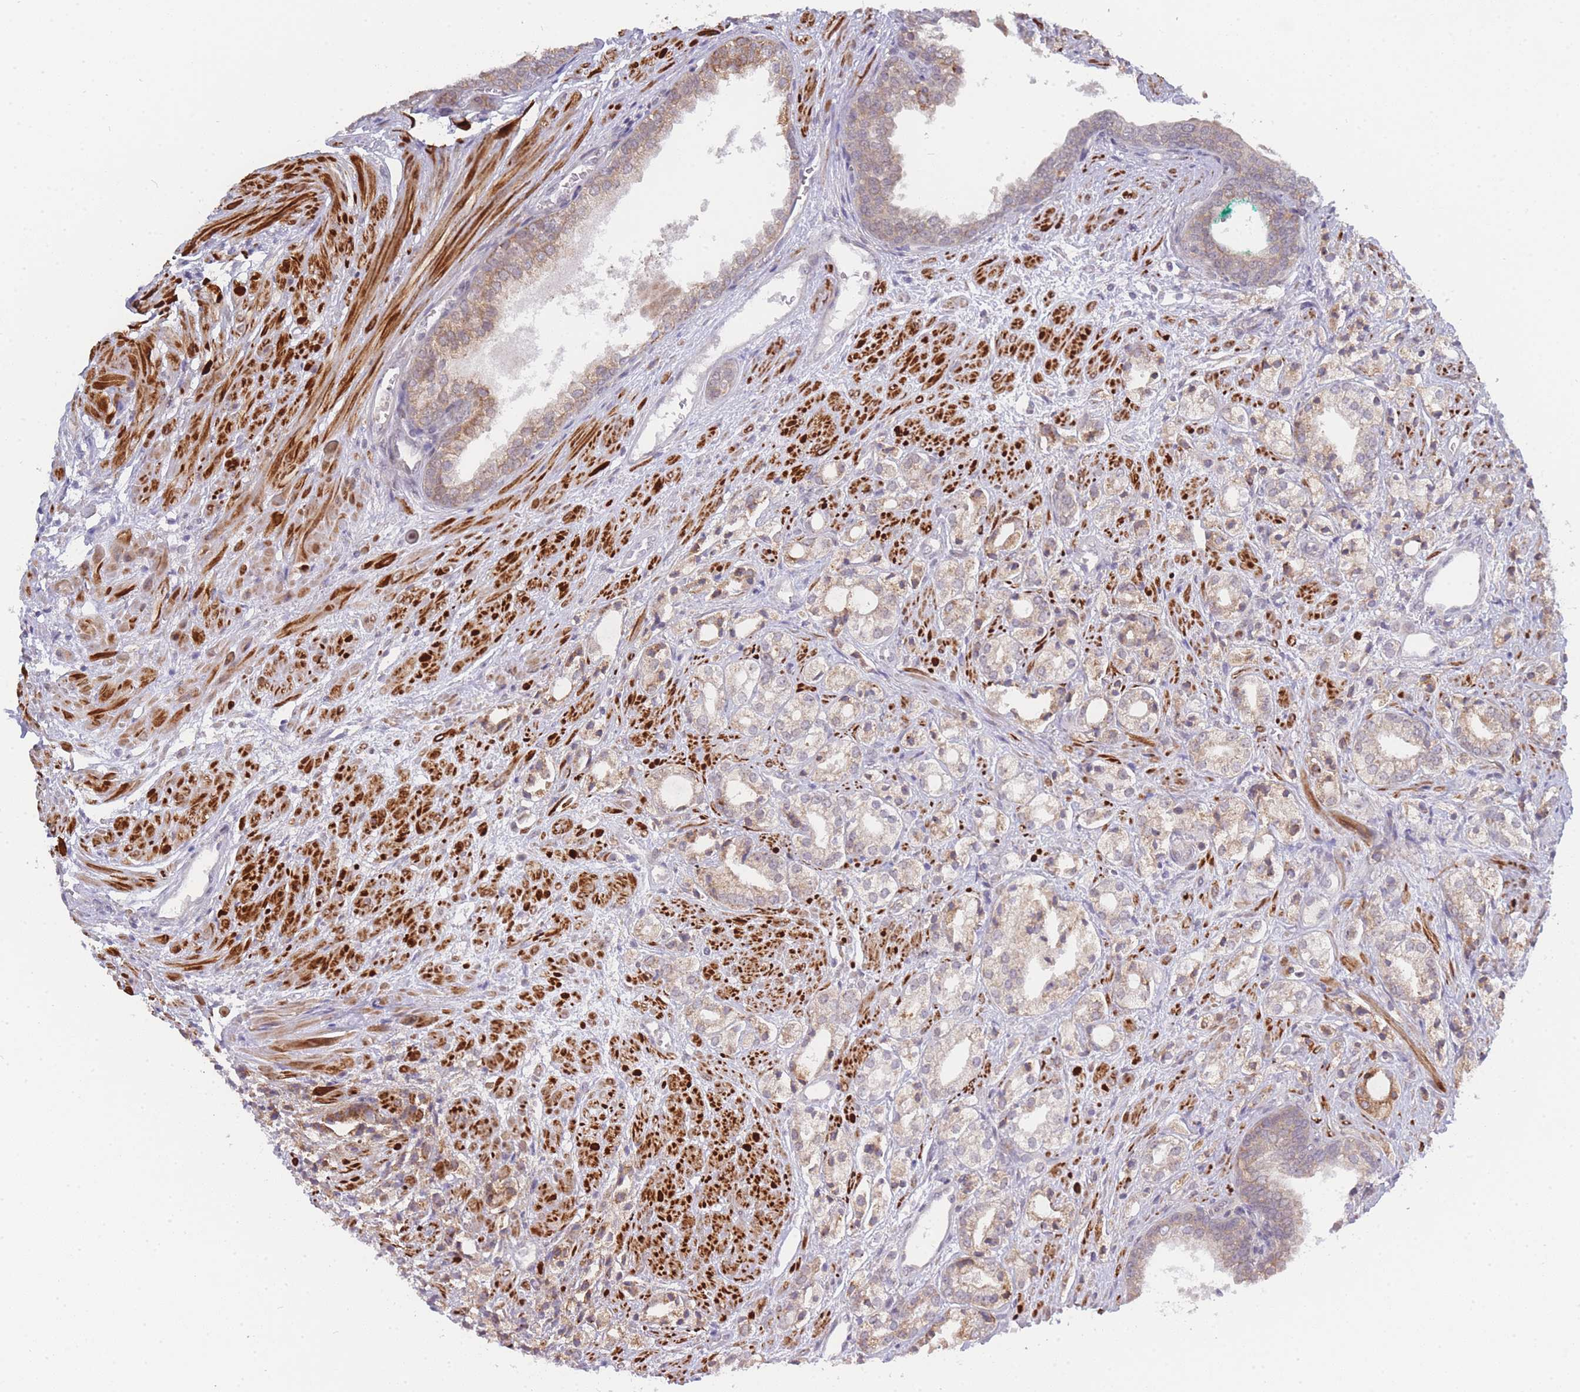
{"staining": {"intensity": "moderate", "quantity": "<25%", "location": "cytoplasmic/membranous"}, "tissue": "prostate cancer", "cell_type": "Tumor cells", "image_type": "cancer", "snomed": [{"axis": "morphology", "description": "Adenocarcinoma, High grade"}, {"axis": "topography", "description": "Prostate"}], "caption": "The immunohistochemical stain highlights moderate cytoplasmic/membranous staining in tumor cells of prostate adenocarcinoma (high-grade) tissue.", "gene": "TRIM26", "patient": {"sex": "male", "age": 50}}